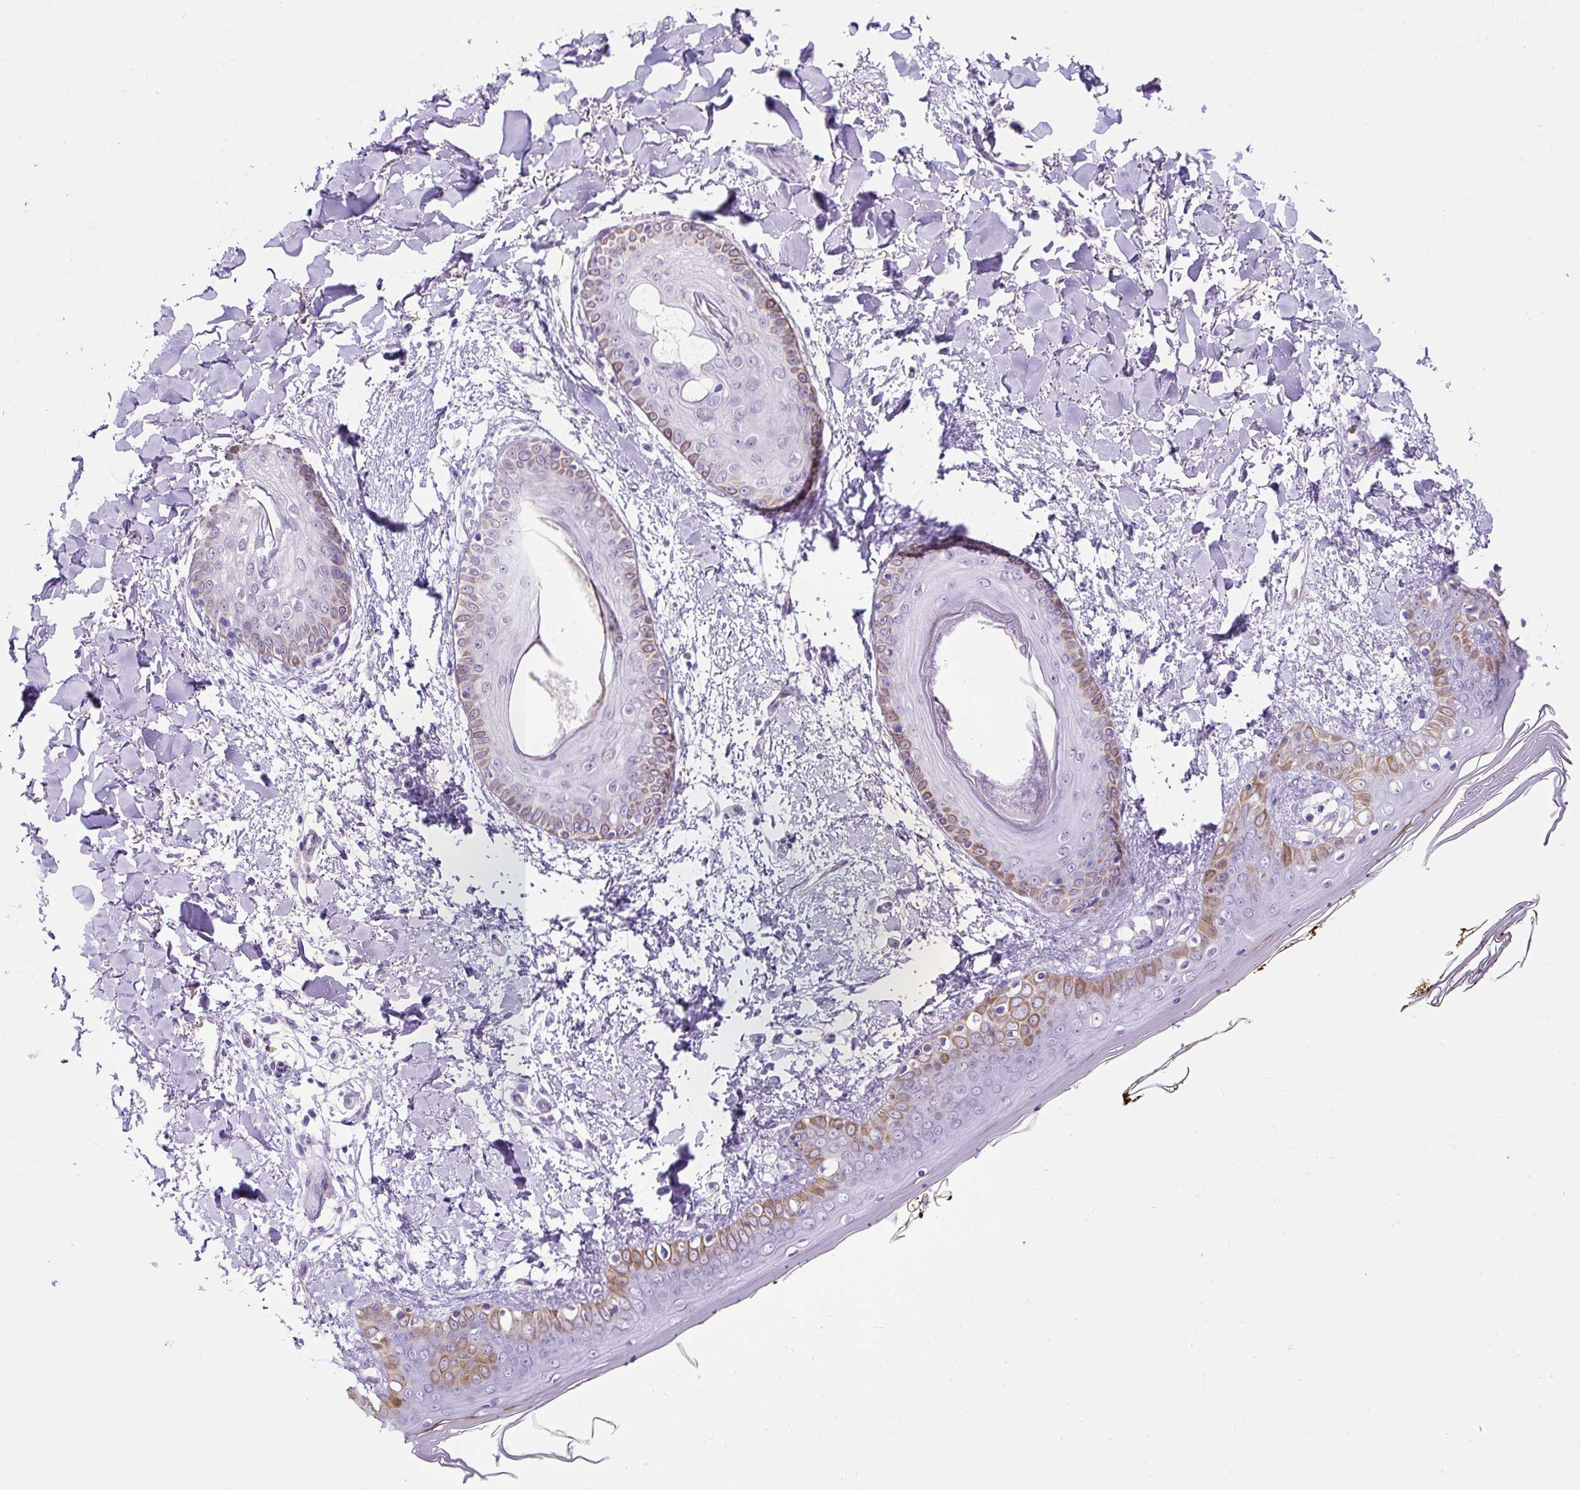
{"staining": {"intensity": "negative", "quantity": "none", "location": "none"}, "tissue": "skin", "cell_type": "Fibroblasts", "image_type": "normal", "snomed": [{"axis": "morphology", "description": "Normal tissue, NOS"}, {"axis": "topography", "description": "Skin"}], "caption": "DAB immunohistochemical staining of benign skin reveals no significant expression in fibroblasts.", "gene": "KRT12", "patient": {"sex": "female", "age": 34}}